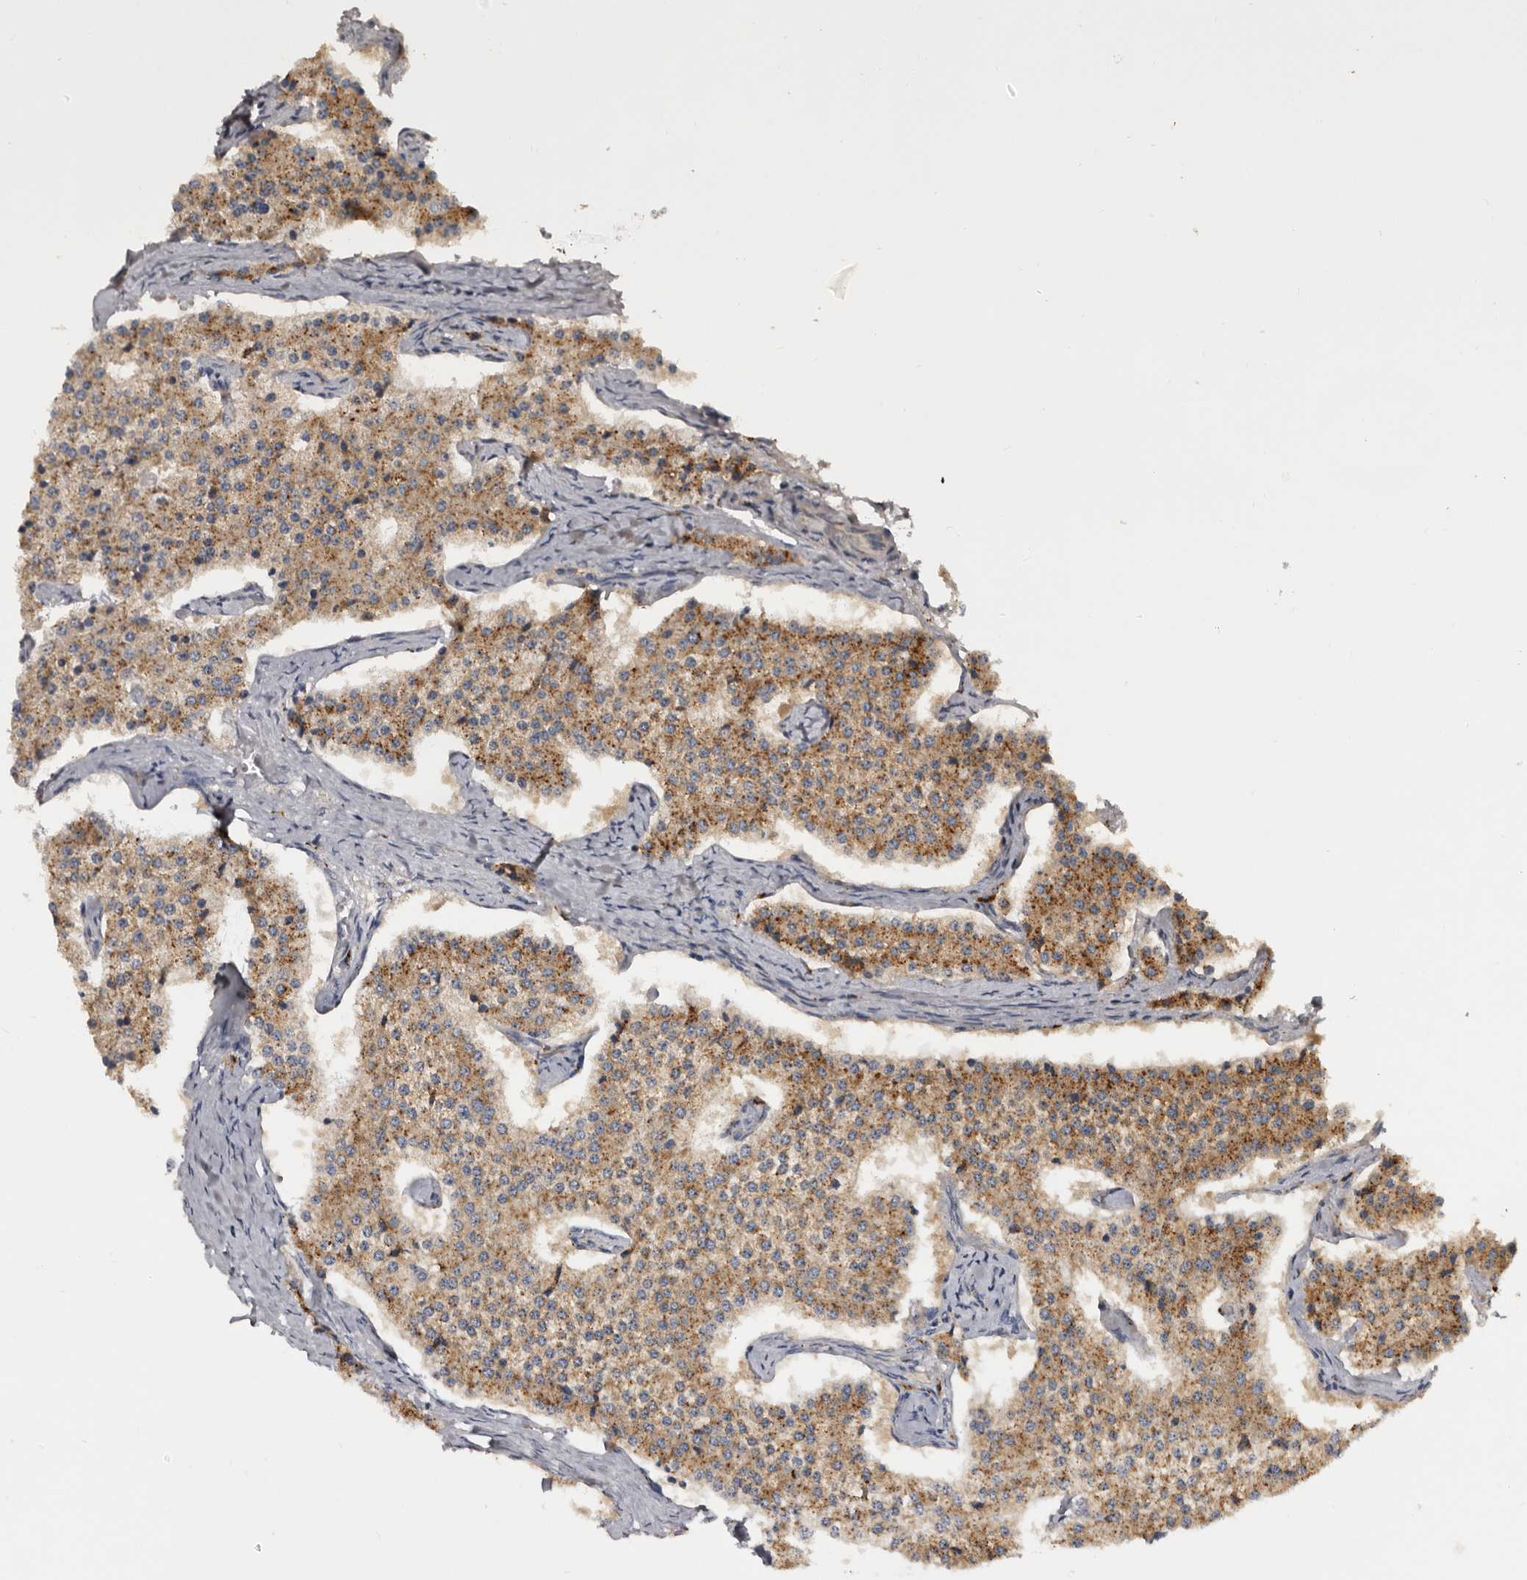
{"staining": {"intensity": "moderate", "quantity": ">75%", "location": "cytoplasmic/membranous"}, "tissue": "carcinoid", "cell_type": "Tumor cells", "image_type": "cancer", "snomed": [{"axis": "morphology", "description": "Carcinoid, malignant, NOS"}, {"axis": "topography", "description": "Colon"}], "caption": "A medium amount of moderate cytoplasmic/membranous staining is identified in approximately >75% of tumor cells in carcinoid tissue. Using DAB (3,3'-diaminobenzidine) (brown) and hematoxylin (blue) stains, captured at high magnification using brightfield microscopy.", "gene": "DAP", "patient": {"sex": "female", "age": 52}}